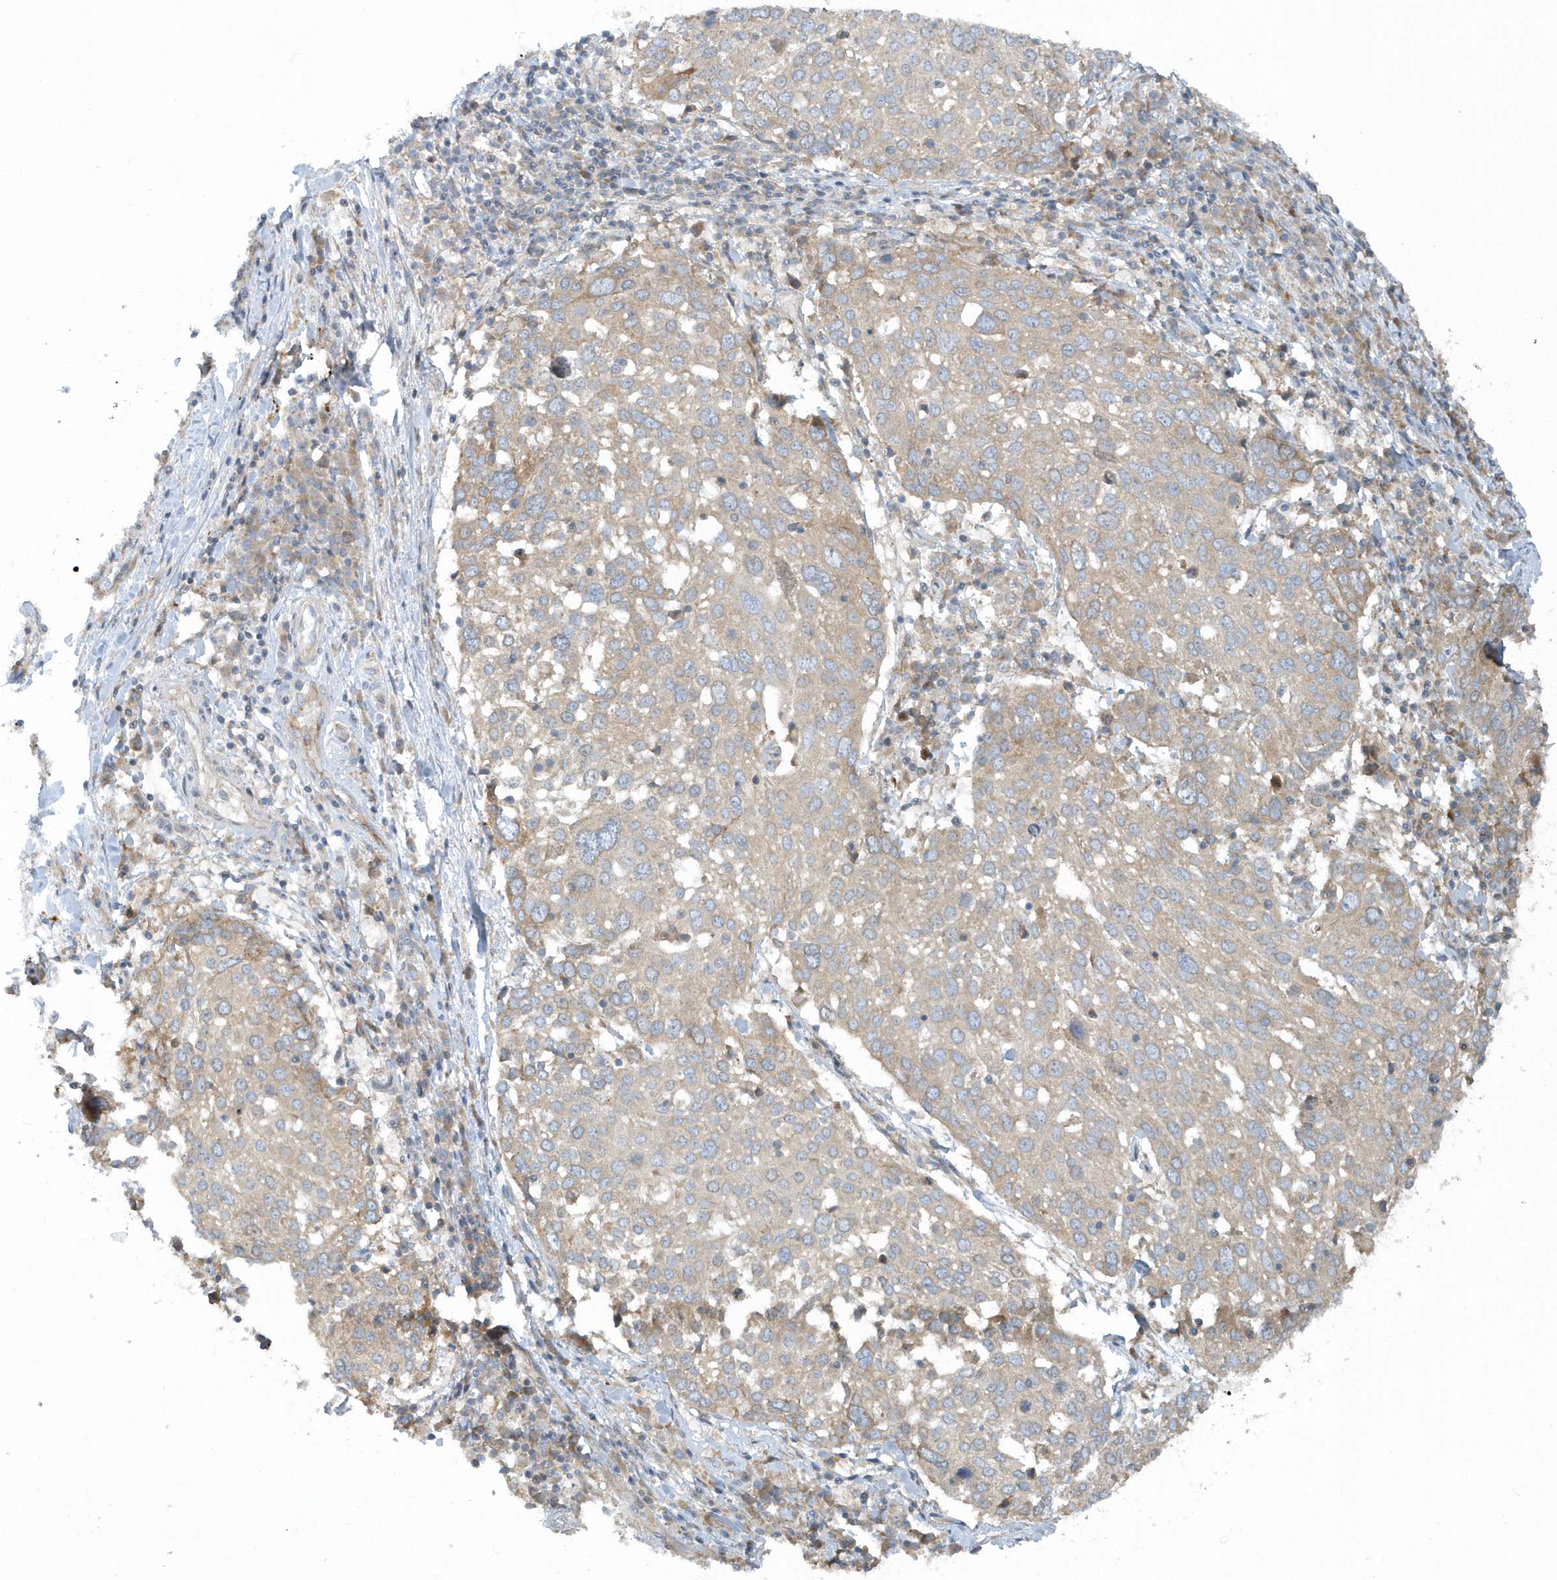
{"staining": {"intensity": "weak", "quantity": "<25%", "location": "cytoplasmic/membranous"}, "tissue": "lung cancer", "cell_type": "Tumor cells", "image_type": "cancer", "snomed": [{"axis": "morphology", "description": "Squamous cell carcinoma, NOS"}, {"axis": "topography", "description": "Lung"}], "caption": "Photomicrograph shows no significant protein positivity in tumor cells of lung squamous cell carcinoma. (DAB immunohistochemistry (IHC) visualized using brightfield microscopy, high magnification).", "gene": "CNOT10", "patient": {"sex": "male", "age": 65}}